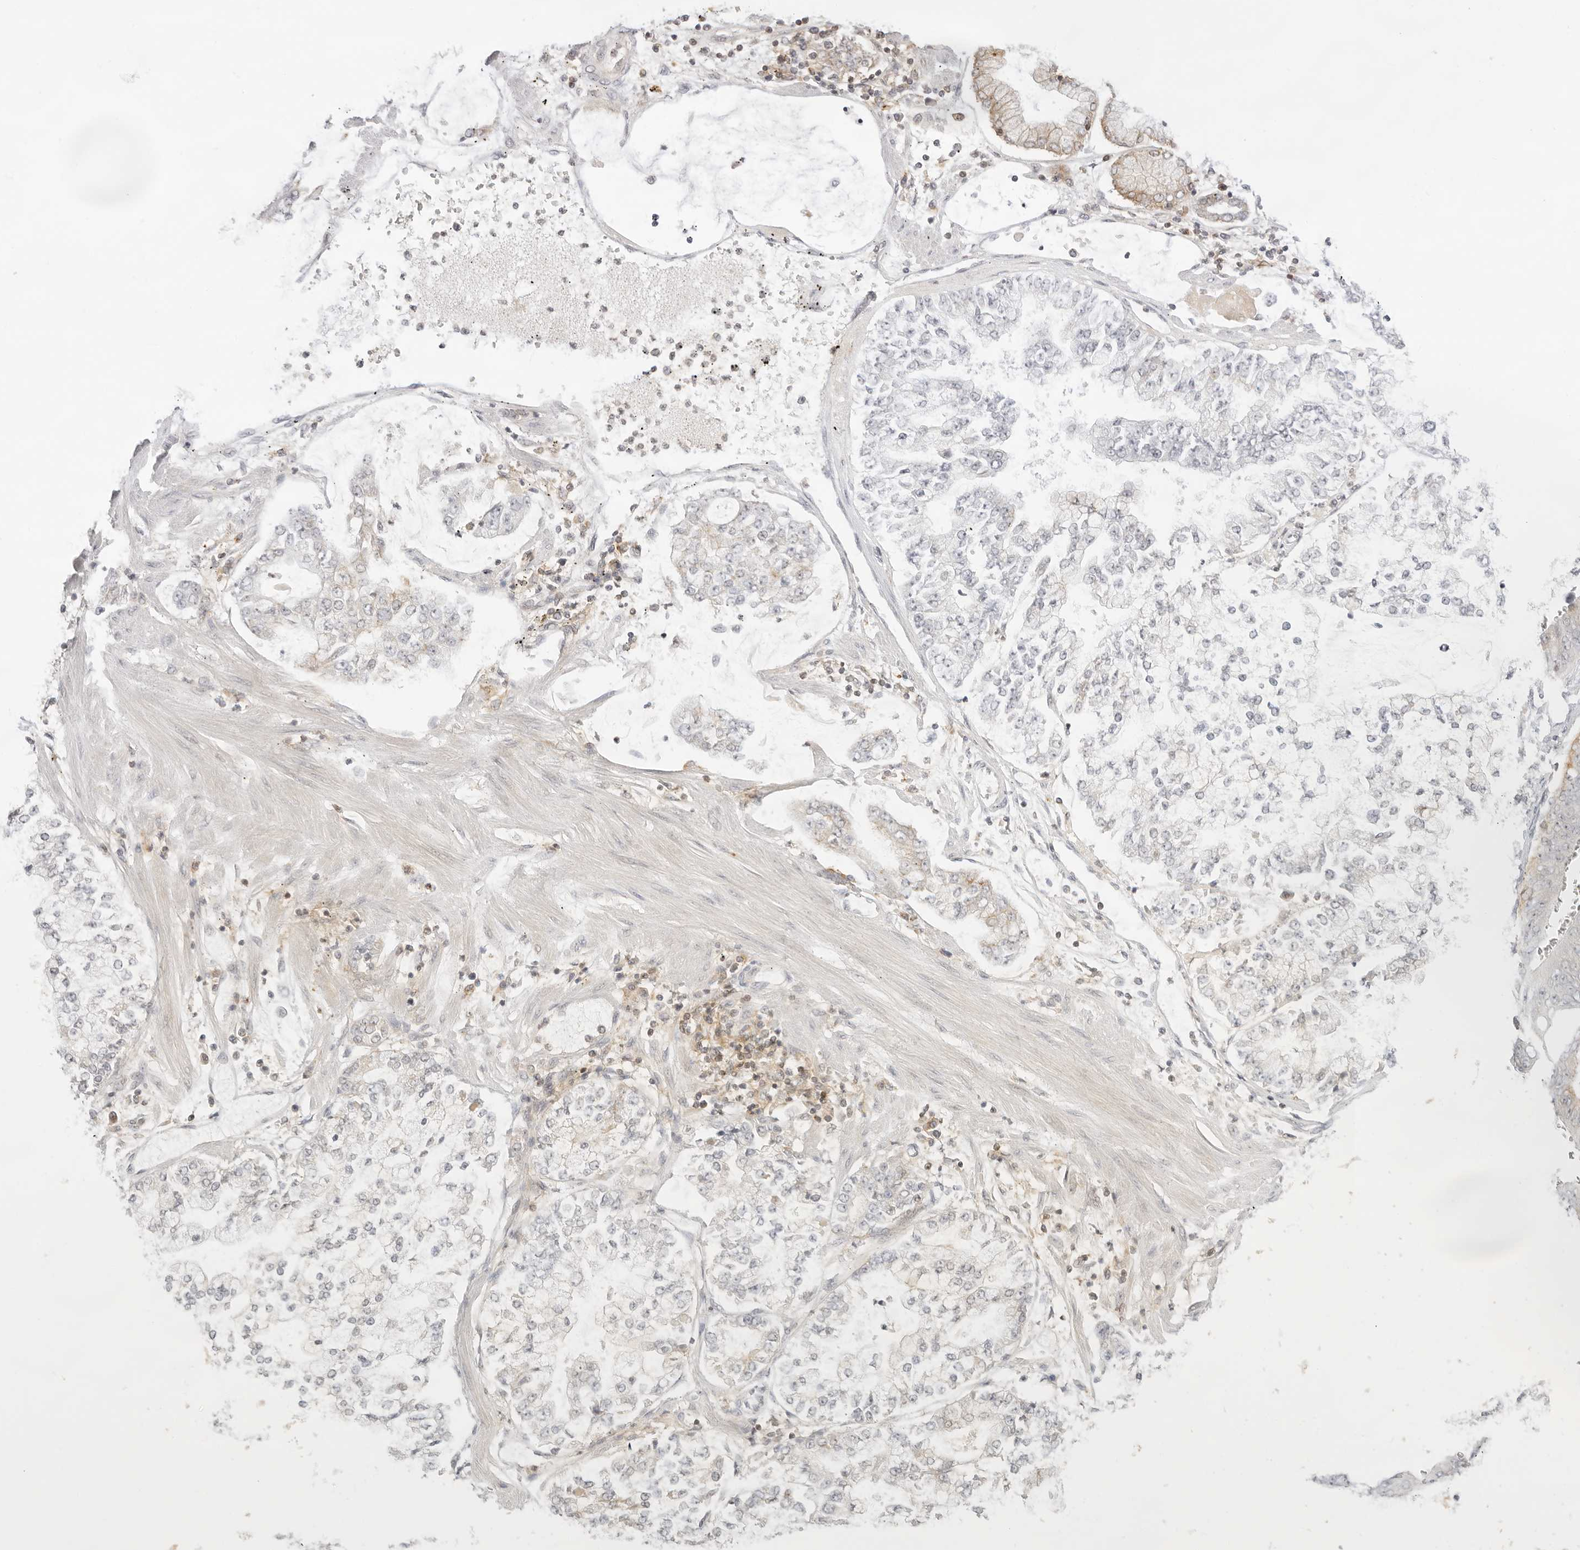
{"staining": {"intensity": "negative", "quantity": "none", "location": "none"}, "tissue": "stomach cancer", "cell_type": "Tumor cells", "image_type": "cancer", "snomed": [{"axis": "morphology", "description": "Adenocarcinoma, NOS"}, {"axis": "topography", "description": "Stomach"}], "caption": "Human adenocarcinoma (stomach) stained for a protein using immunohistochemistry demonstrates no expression in tumor cells.", "gene": "TNFRSF14", "patient": {"sex": "male", "age": 76}}